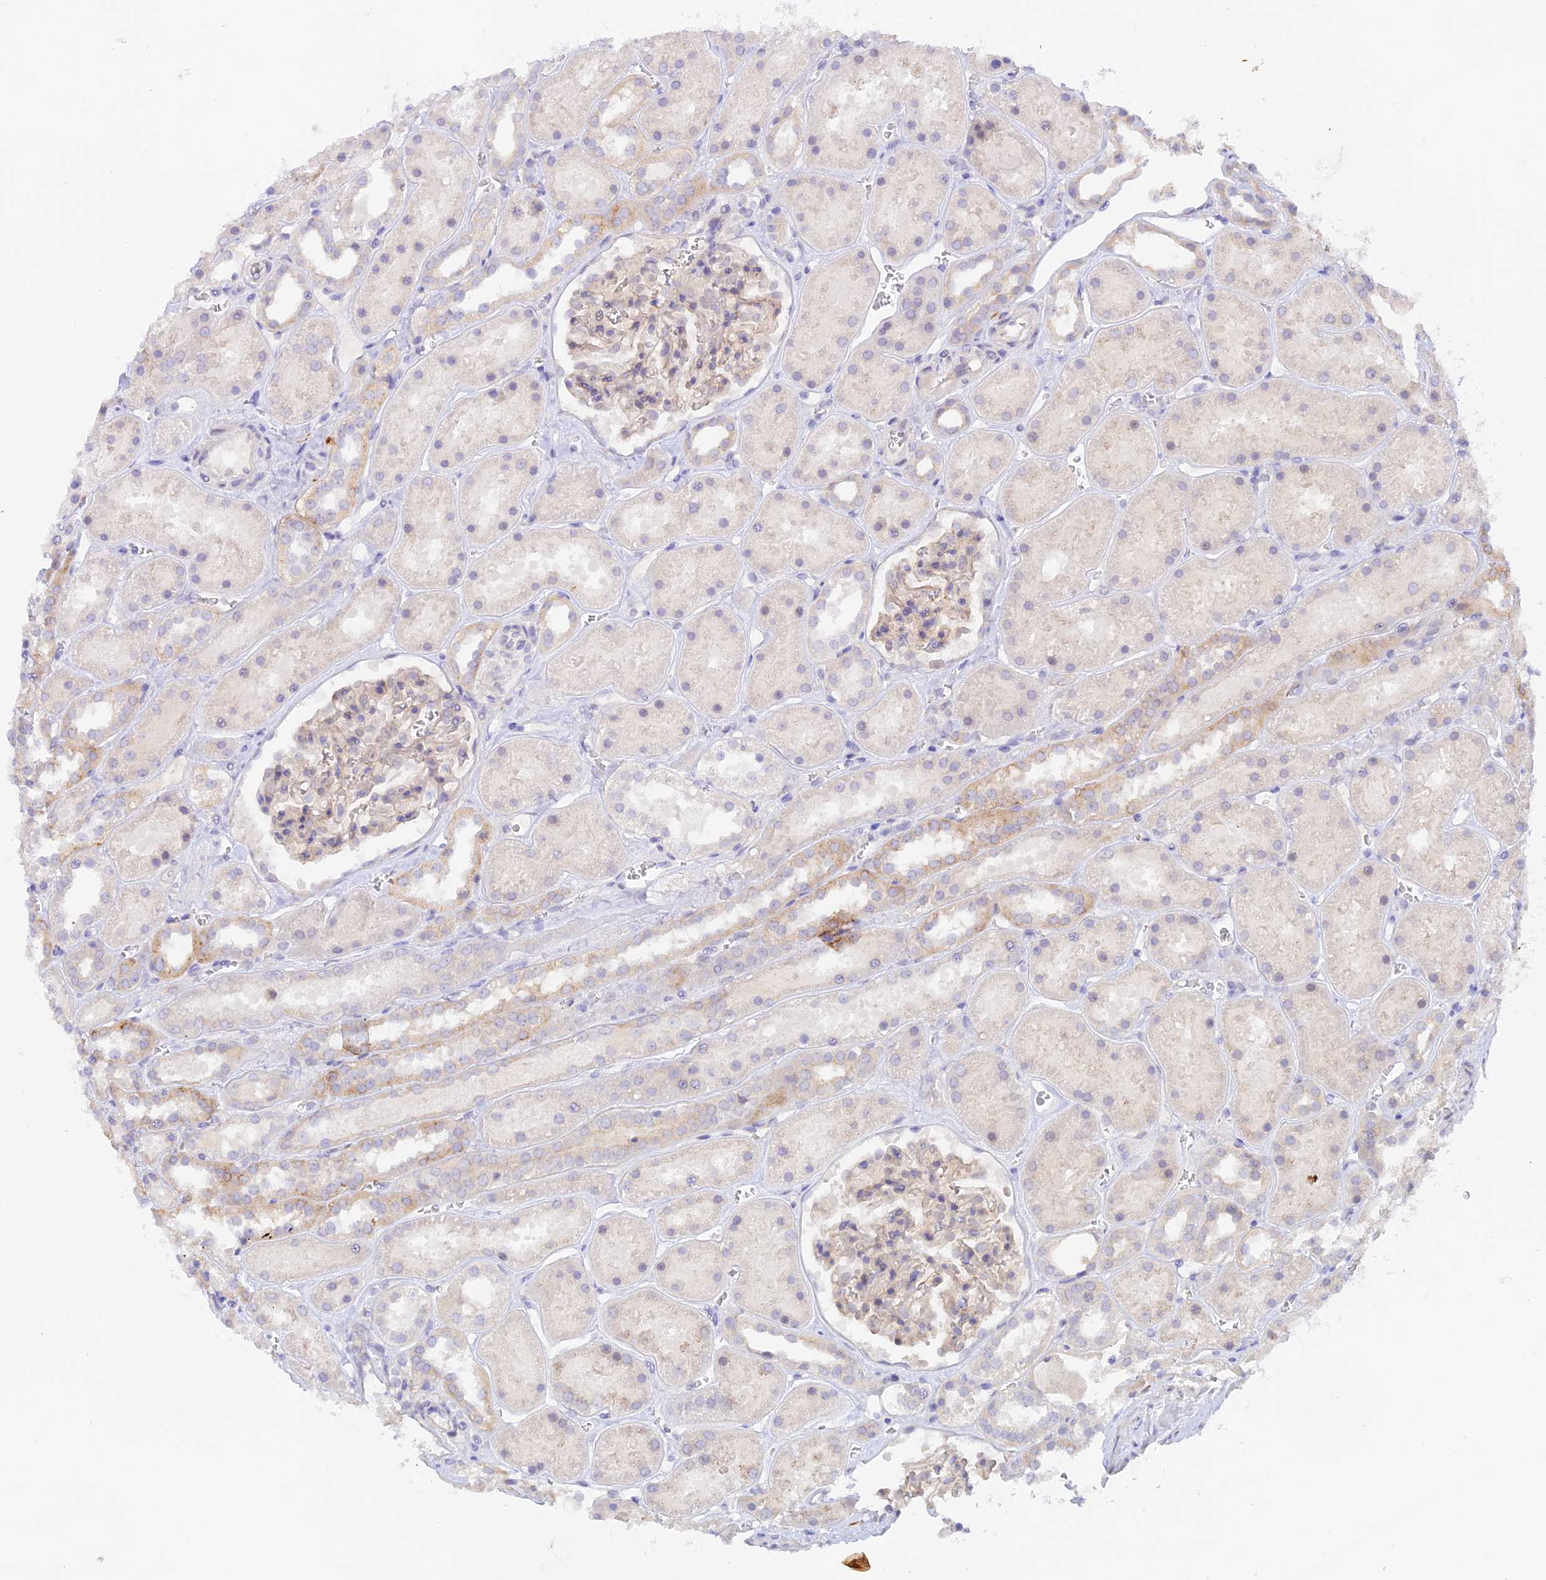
{"staining": {"intensity": "negative", "quantity": "none", "location": "none"}, "tissue": "kidney", "cell_type": "Cells in glomeruli", "image_type": "normal", "snomed": [{"axis": "morphology", "description": "Normal tissue, NOS"}, {"axis": "topography", "description": "Kidney"}], "caption": "The micrograph shows no staining of cells in glomeruli in normal kidney. The staining is performed using DAB brown chromogen with nuclei counter-stained in using hematoxylin.", "gene": "CAMSAP3", "patient": {"sex": "female", "age": 41}}